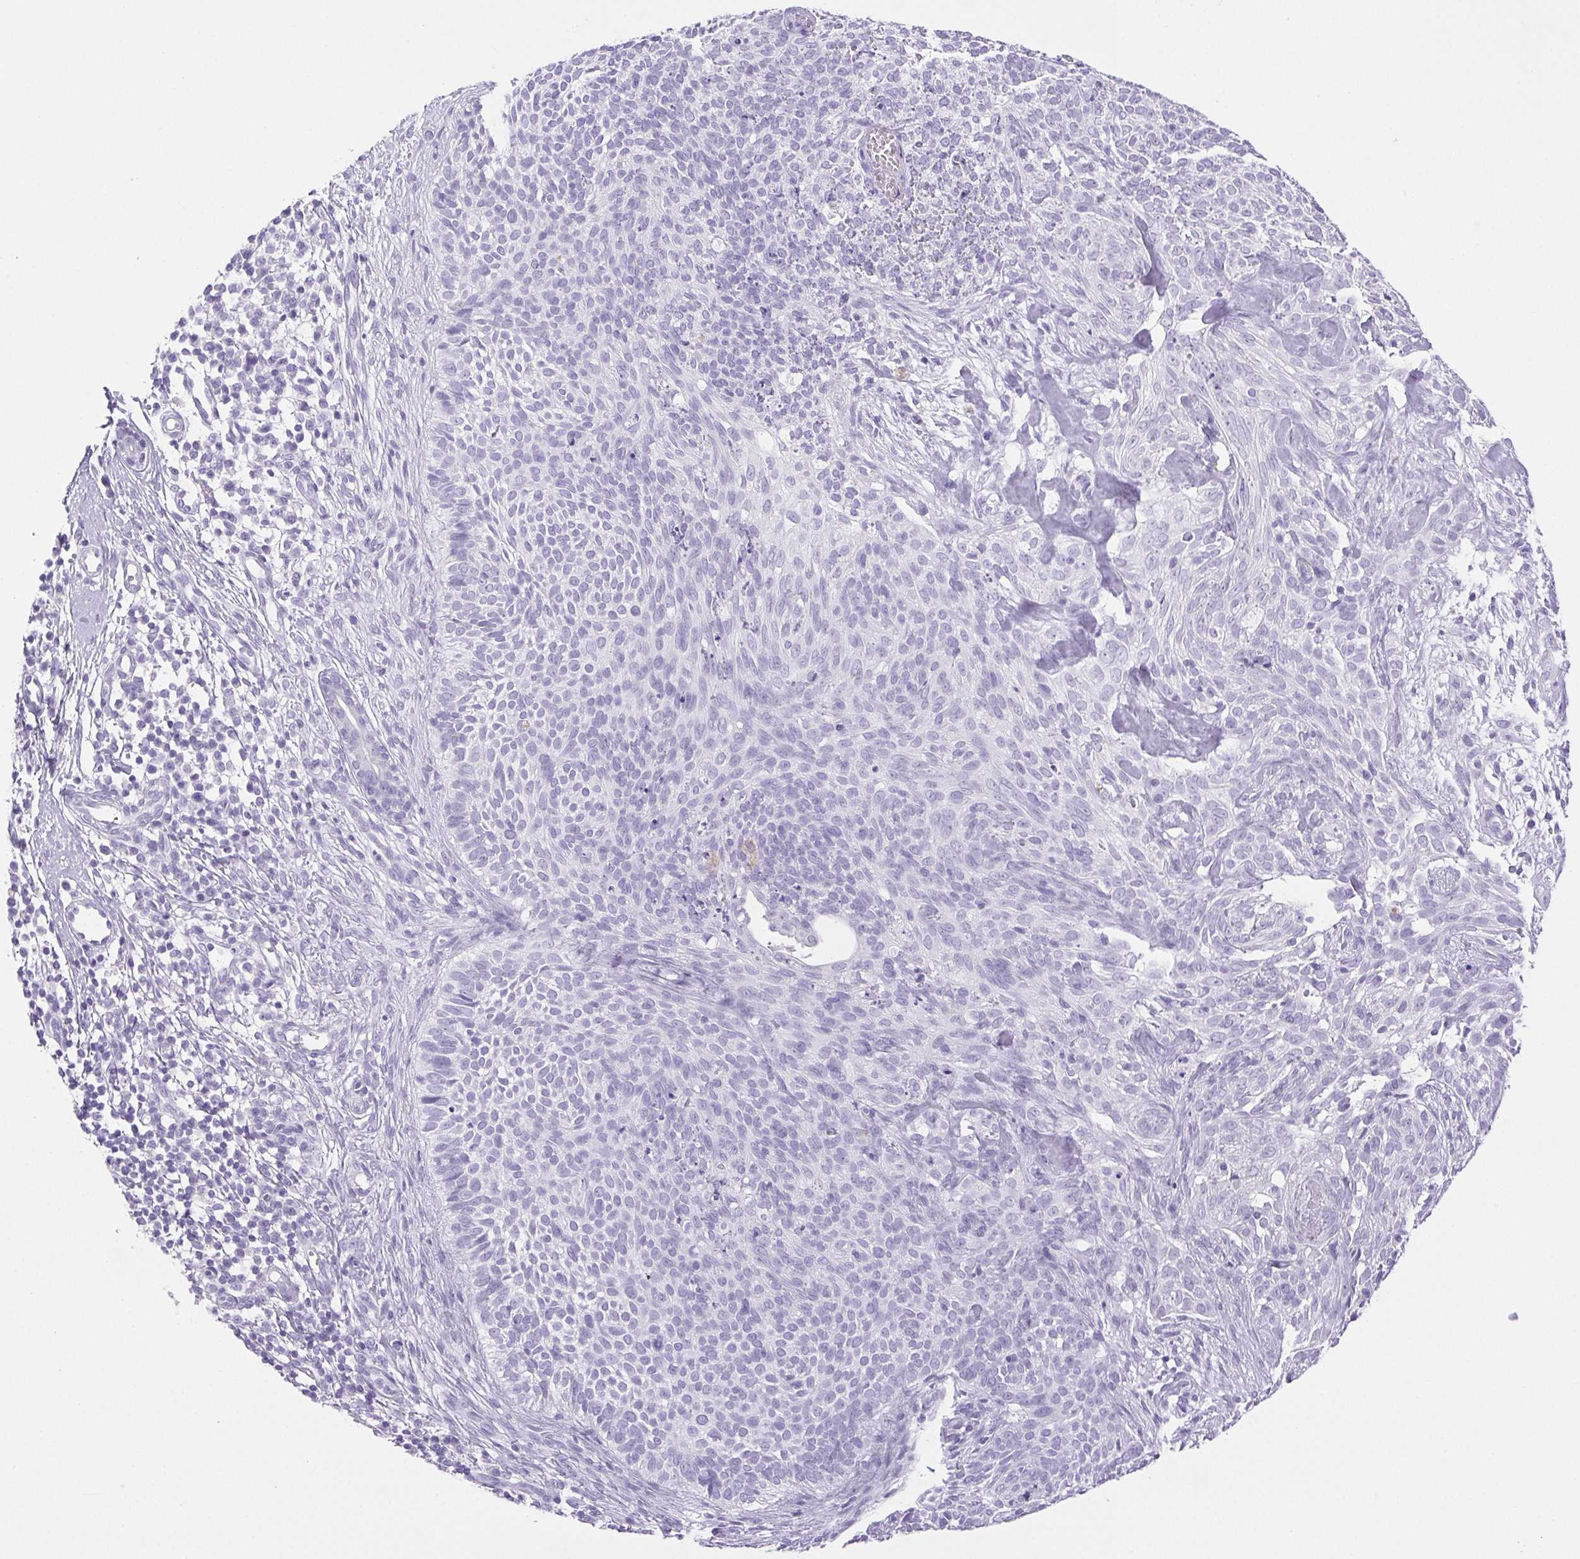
{"staining": {"intensity": "negative", "quantity": "none", "location": "none"}, "tissue": "skin cancer", "cell_type": "Tumor cells", "image_type": "cancer", "snomed": [{"axis": "morphology", "description": "Basal cell carcinoma"}, {"axis": "topography", "description": "Skin"}, {"axis": "topography", "description": "Skin of face"}], "caption": "IHC micrograph of skin cancer stained for a protein (brown), which reveals no expression in tumor cells. (Stains: DAB (3,3'-diaminobenzidine) immunohistochemistry with hematoxylin counter stain, Microscopy: brightfield microscopy at high magnification).", "gene": "HLA-G", "patient": {"sex": "female", "age": 82}}